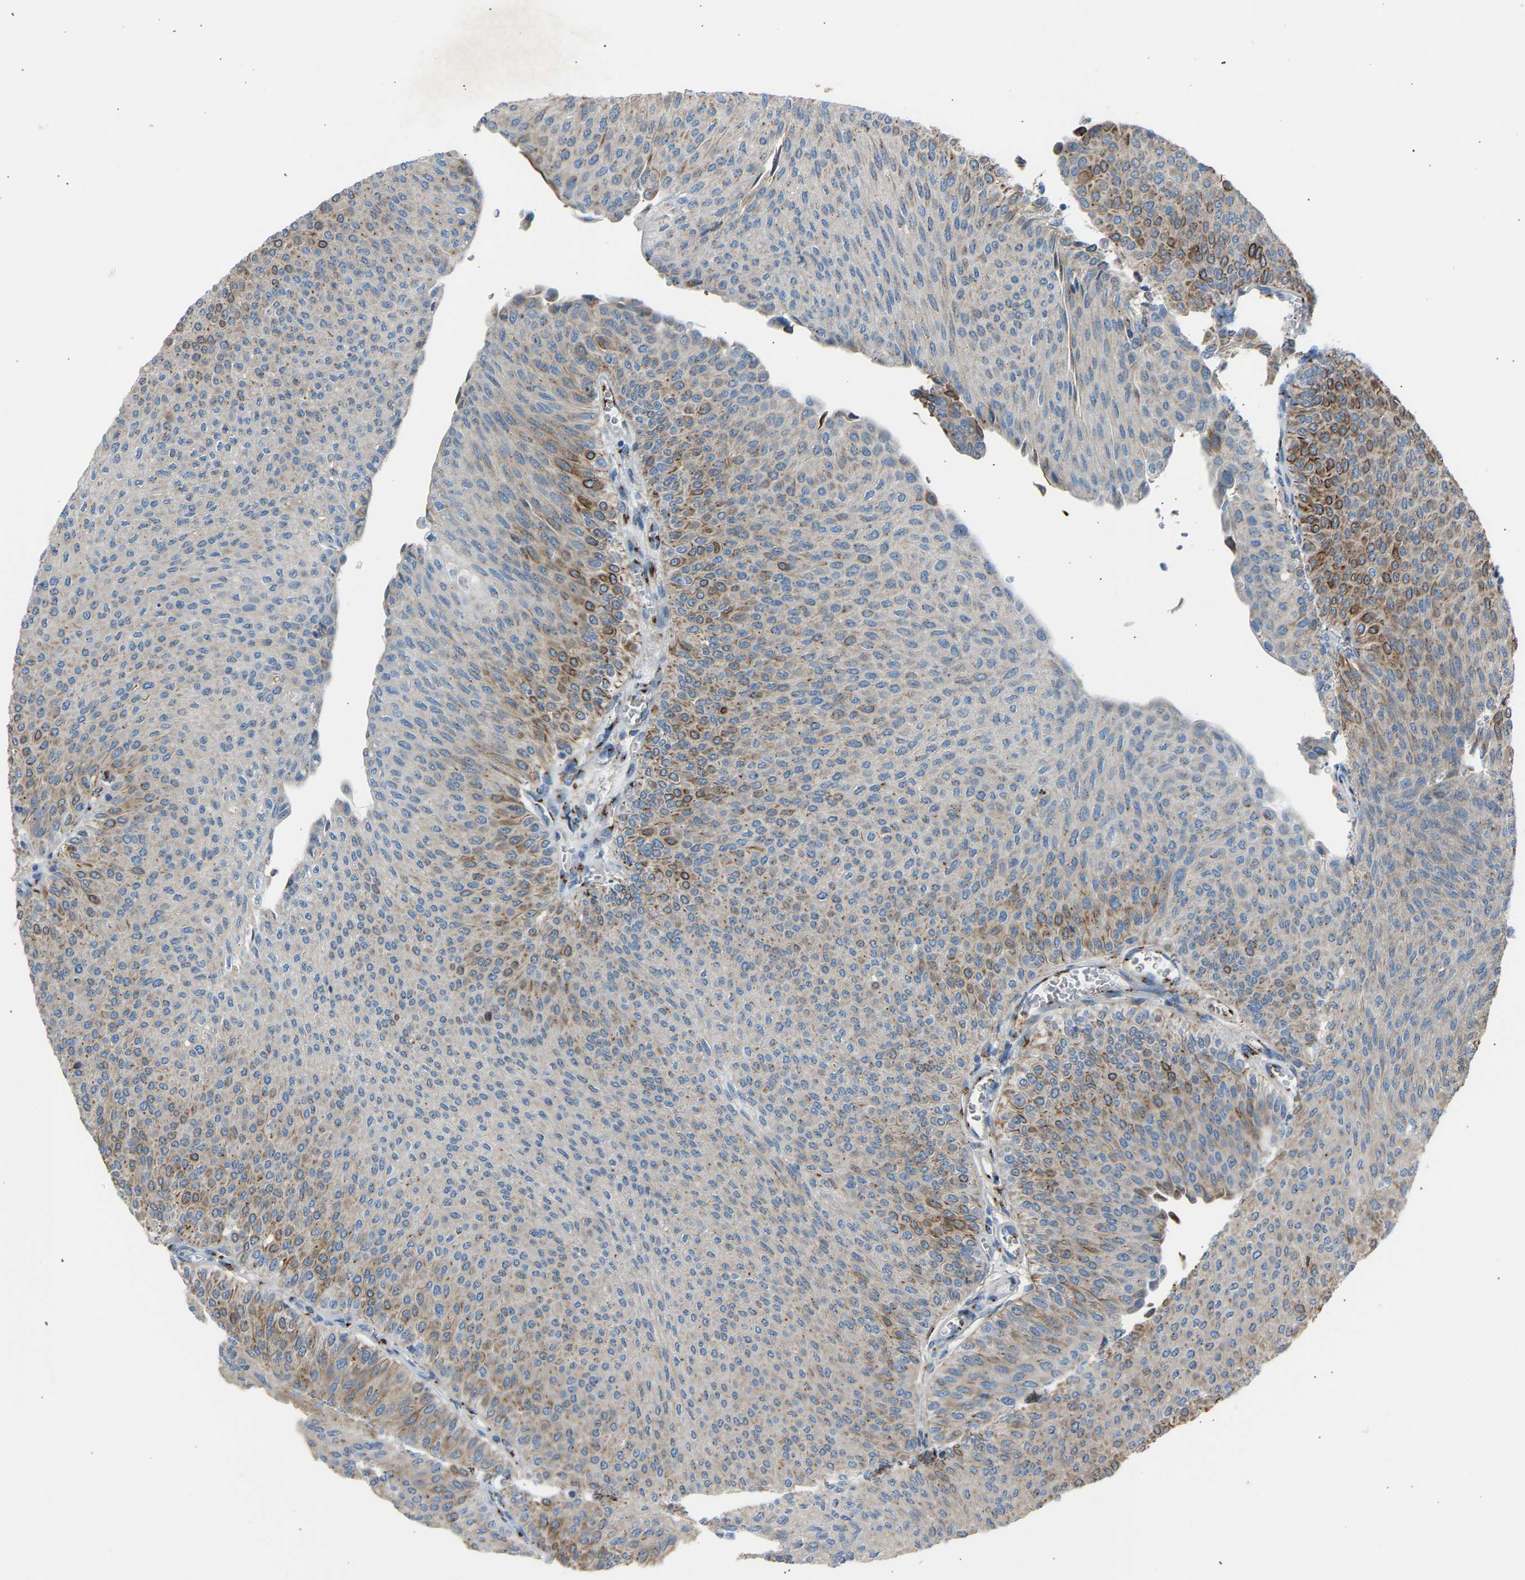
{"staining": {"intensity": "moderate", "quantity": ">75%", "location": "cytoplasmic/membranous"}, "tissue": "urothelial cancer", "cell_type": "Tumor cells", "image_type": "cancer", "snomed": [{"axis": "morphology", "description": "Urothelial carcinoma, Low grade"}, {"axis": "topography", "description": "Urinary bladder"}], "caption": "Human urothelial carcinoma (low-grade) stained with a protein marker shows moderate staining in tumor cells.", "gene": "CYREN", "patient": {"sex": "male", "age": 78}}